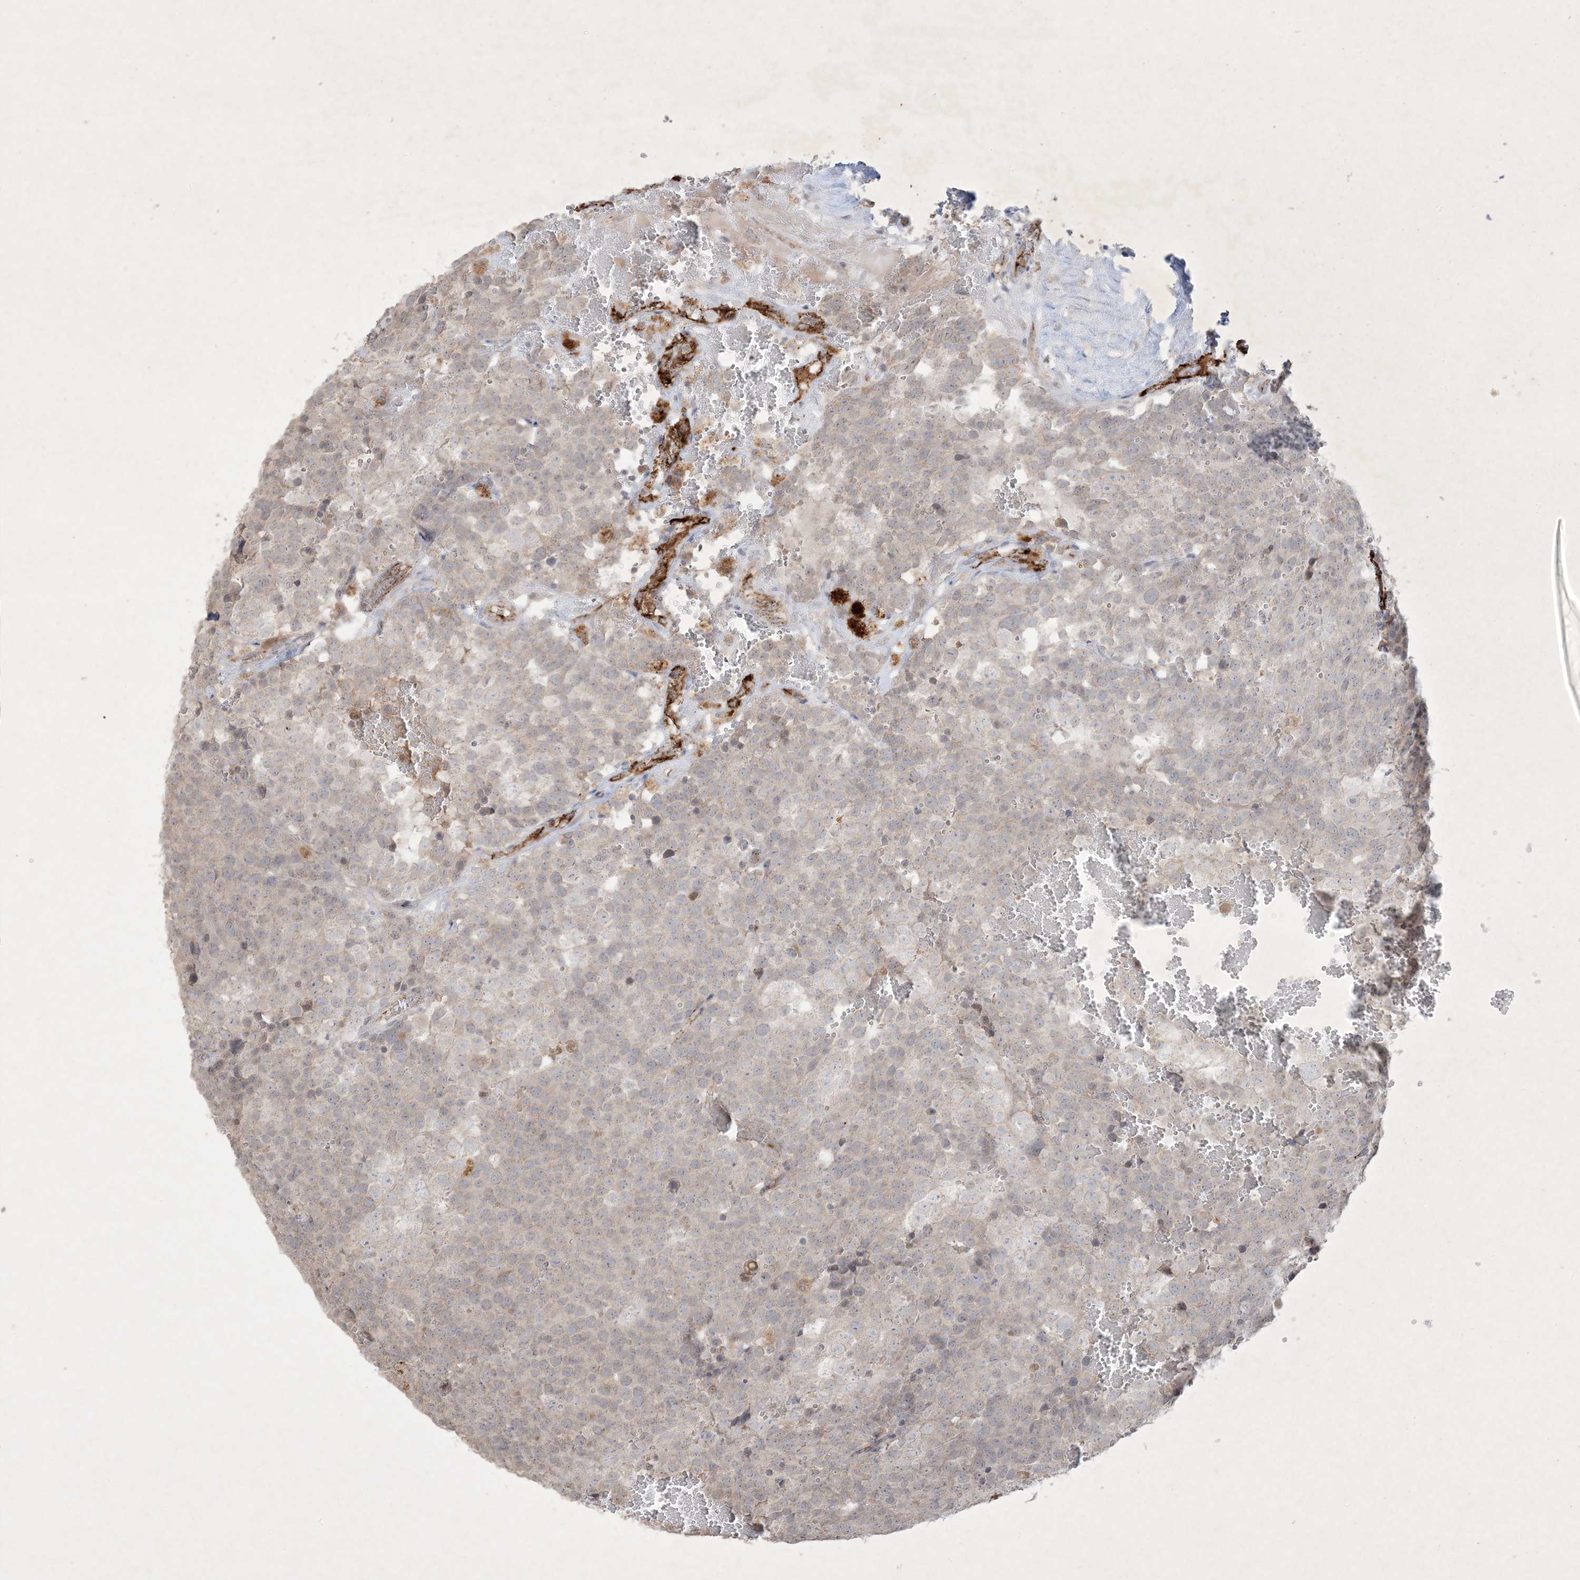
{"staining": {"intensity": "weak", "quantity": "25%-75%", "location": "cytoplasmic/membranous"}, "tissue": "testis cancer", "cell_type": "Tumor cells", "image_type": "cancer", "snomed": [{"axis": "morphology", "description": "Seminoma, NOS"}, {"axis": "topography", "description": "Testis"}], "caption": "Immunohistochemistry (IHC) histopathology image of neoplastic tissue: human seminoma (testis) stained using immunohistochemistry shows low levels of weak protein expression localized specifically in the cytoplasmic/membranous of tumor cells, appearing as a cytoplasmic/membranous brown color.", "gene": "PRSS36", "patient": {"sex": "male", "age": 71}}